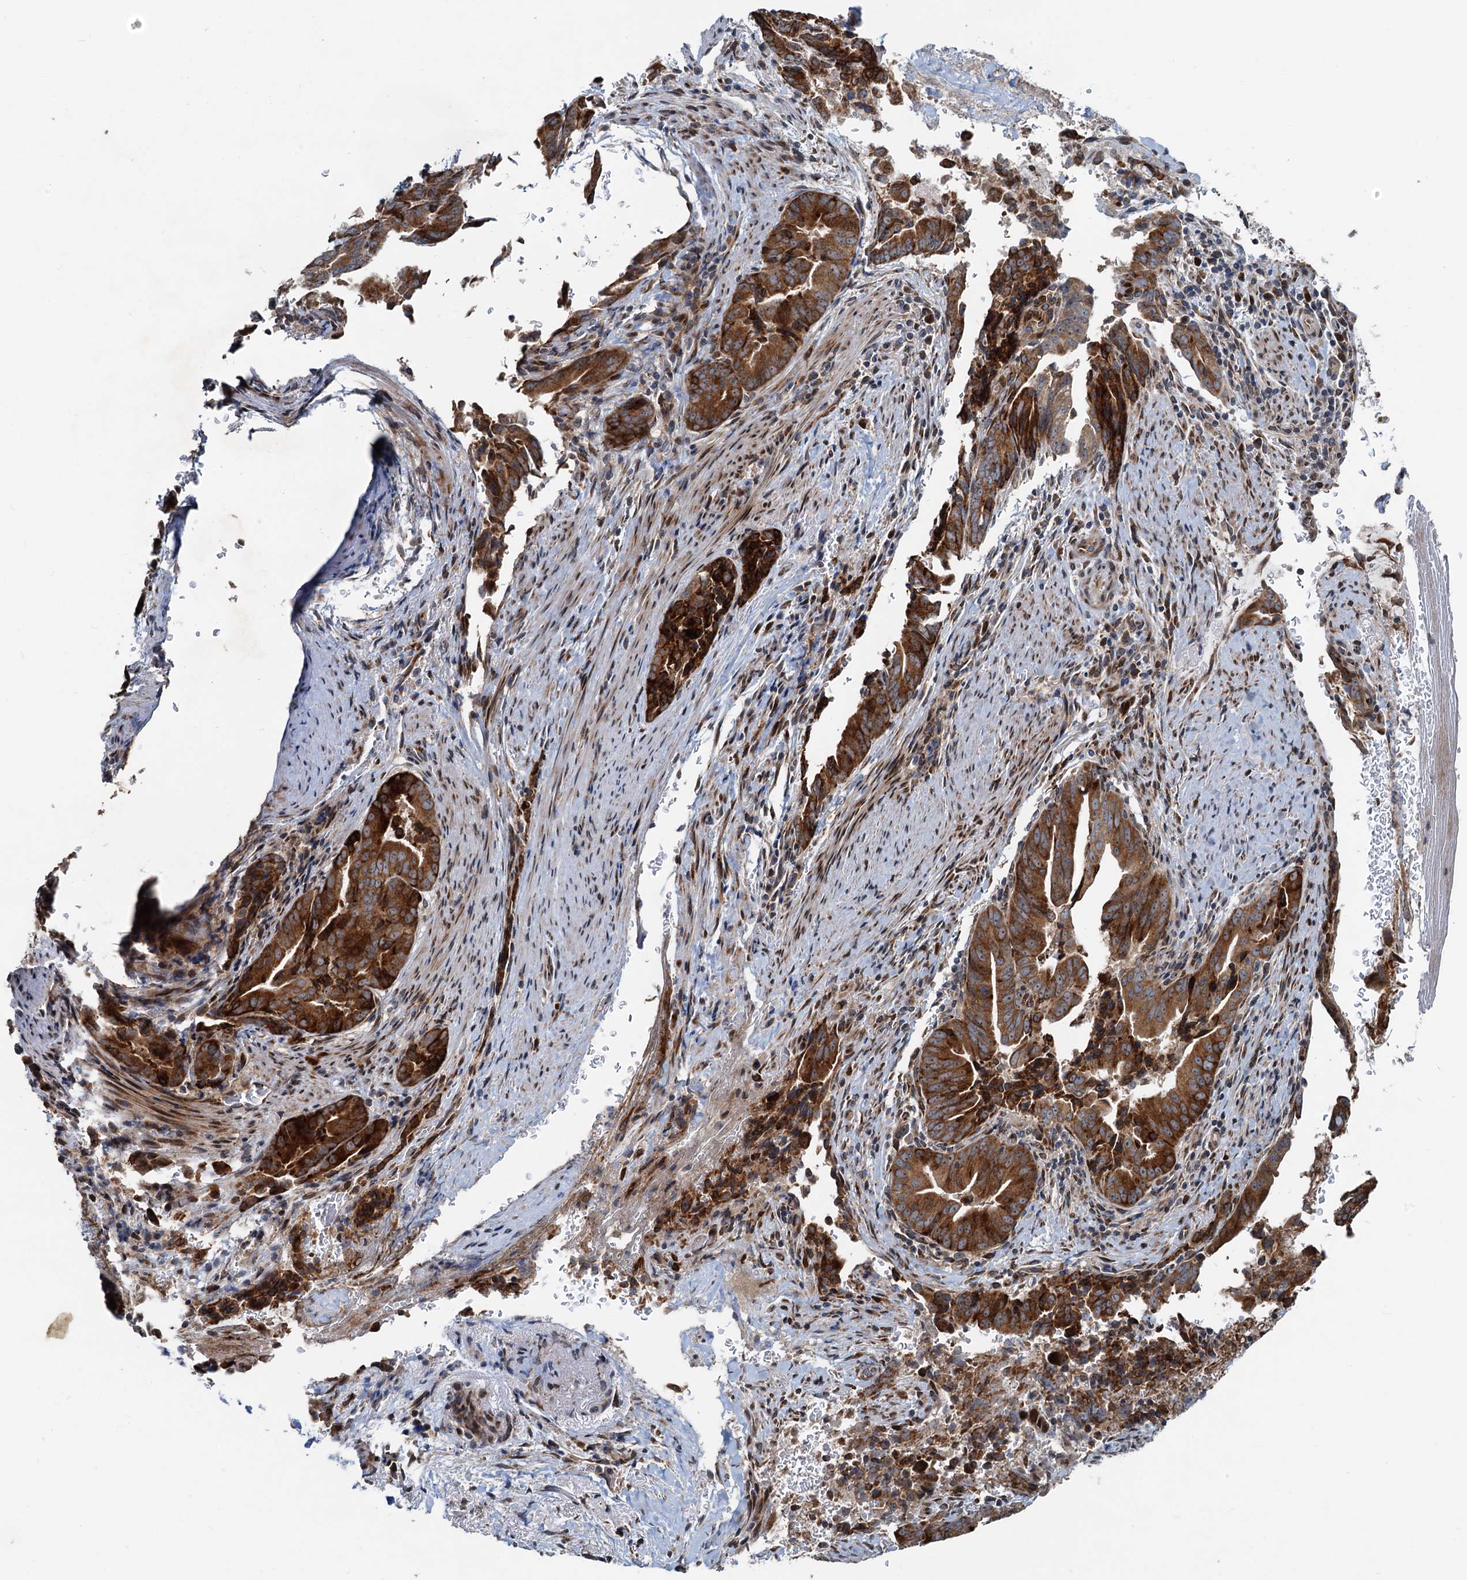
{"staining": {"intensity": "moderate", "quantity": ">75%", "location": "cytoplasmic/membranous"}, "tissue": "pancreatic cancer", "cell_type": "Tumor cells", "image_type": "cancer", "snomed": [{"axis": "morphology", "description": "Adenocarcinoma, NOS"}, {"axis": "topography", "description": "Pancreas"}], "caption": "Immunohistochemical staining of pancreatic cancer displays medium levels of moderate cytoplasmic/membranous protein staining in approximately >75% of tumor cells.", "gene": "CEP68", "patient": {"sex": "female", "age": 63}}